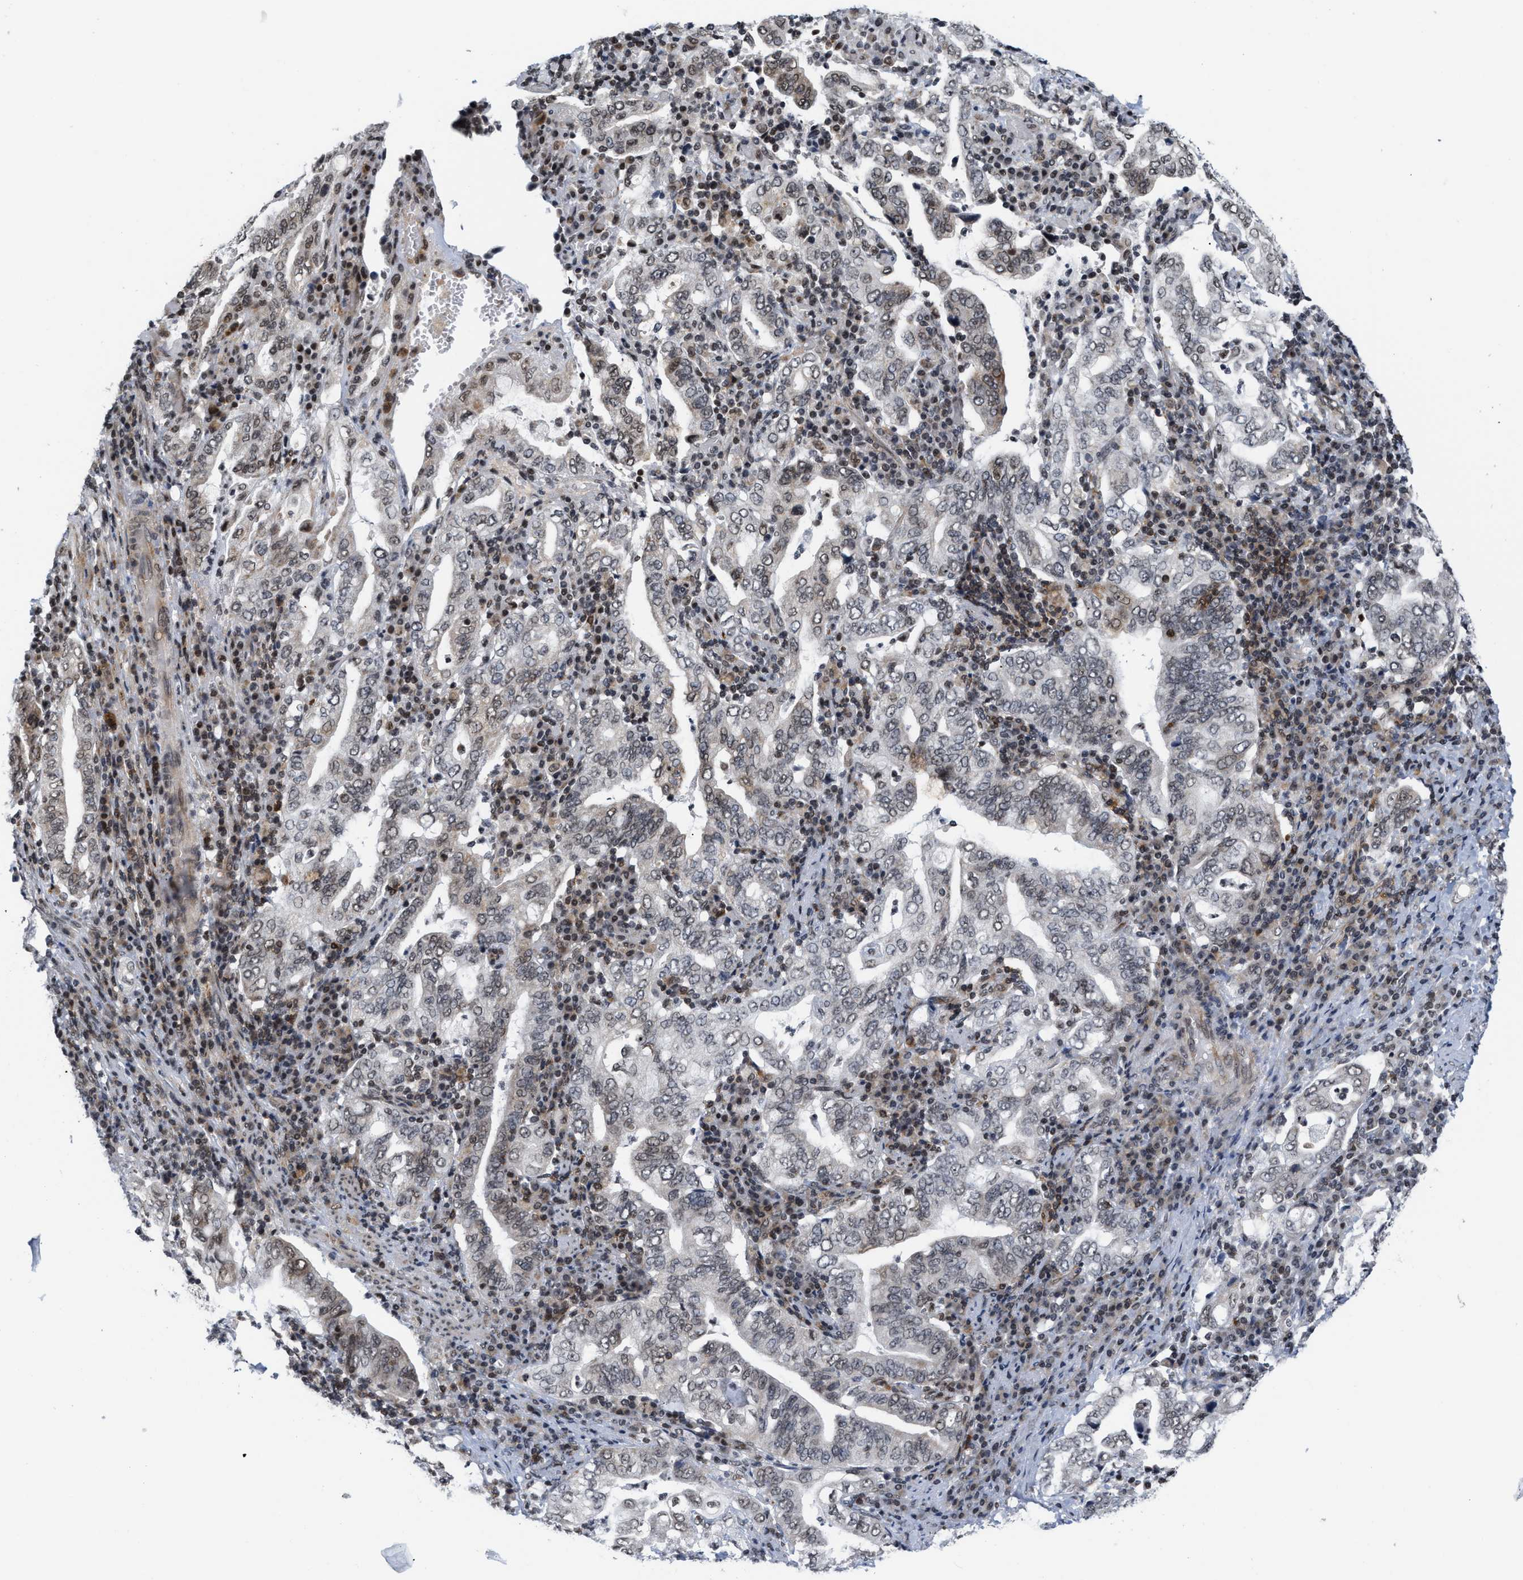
{"staining": {"intensity": "weak", "quantity": ">75%", "location": "nuclear"}, "tissue": "stomach cancer", "cell_type": "Tumor cells", "image_type": "cancer", "snomed": [{"axis": "morphology", "description": "Normal tissue, NOS"}, {"axis": "morphology", "description": "Adenocarcinoma, NOS"}, {"axis": "topography", "description": "Esophagus"}, {"axis": "topography", "description": "Stomach, upper"}, {"axis": "topography", "description": "Peripheral nerve tissue"}], "caption": "Immunohistochemical staining of stomach adenocarcinoma exhibits low levels of weak nuclear protein expression in about >75% of tumor cells.", "gene": "ANKRD6", "patient": {"sex": "male", "age": 62}}